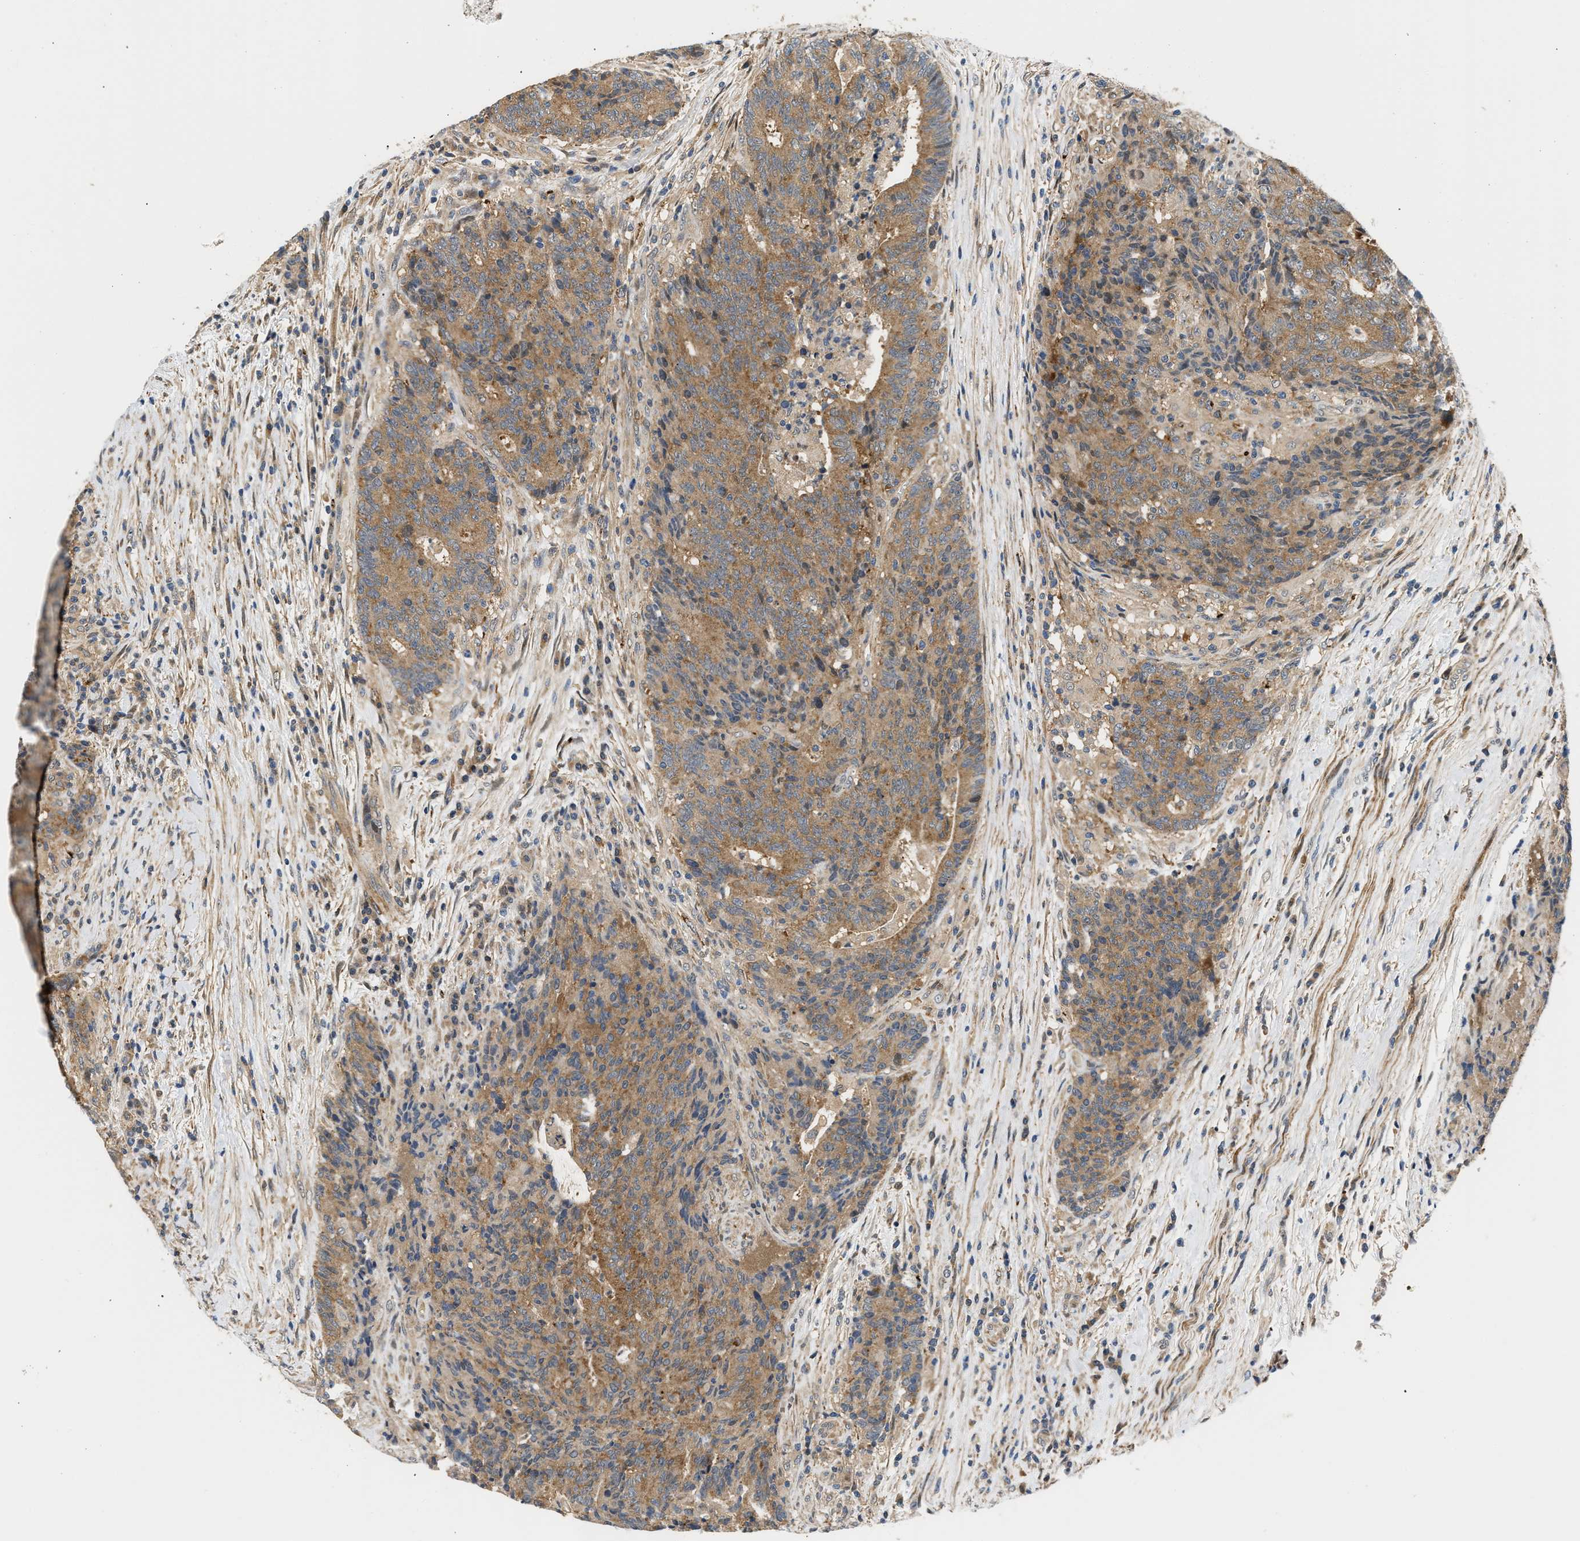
{"staining": {"intensity": "moderate", "quantity": ">75%", "location": "cytoplasmic/membranous"}, "tissue": "colorectal cancer", "cell_type": "Tumor cells", "image_type": "cancer", "snomed": [{"axis": "morphology", "description": "Normal tissue, NOS"}, {"axis": "morphology", "description": "Adenocarcinoma, NOS"}, {"axis": "topography", "description": "Colon"}], "caption": "Protein expression analysis of human adenocarcinoma (colorectal) reveals moderate cytoplasmic/membranous staining in about >75% of tumor cells. (Stains: DAB in brown, nuclei in blue, Microscopy: brightfield microscopy at high magnification).", "gene": "LARP6", "patient": {"sex": "female", "age": 75}}